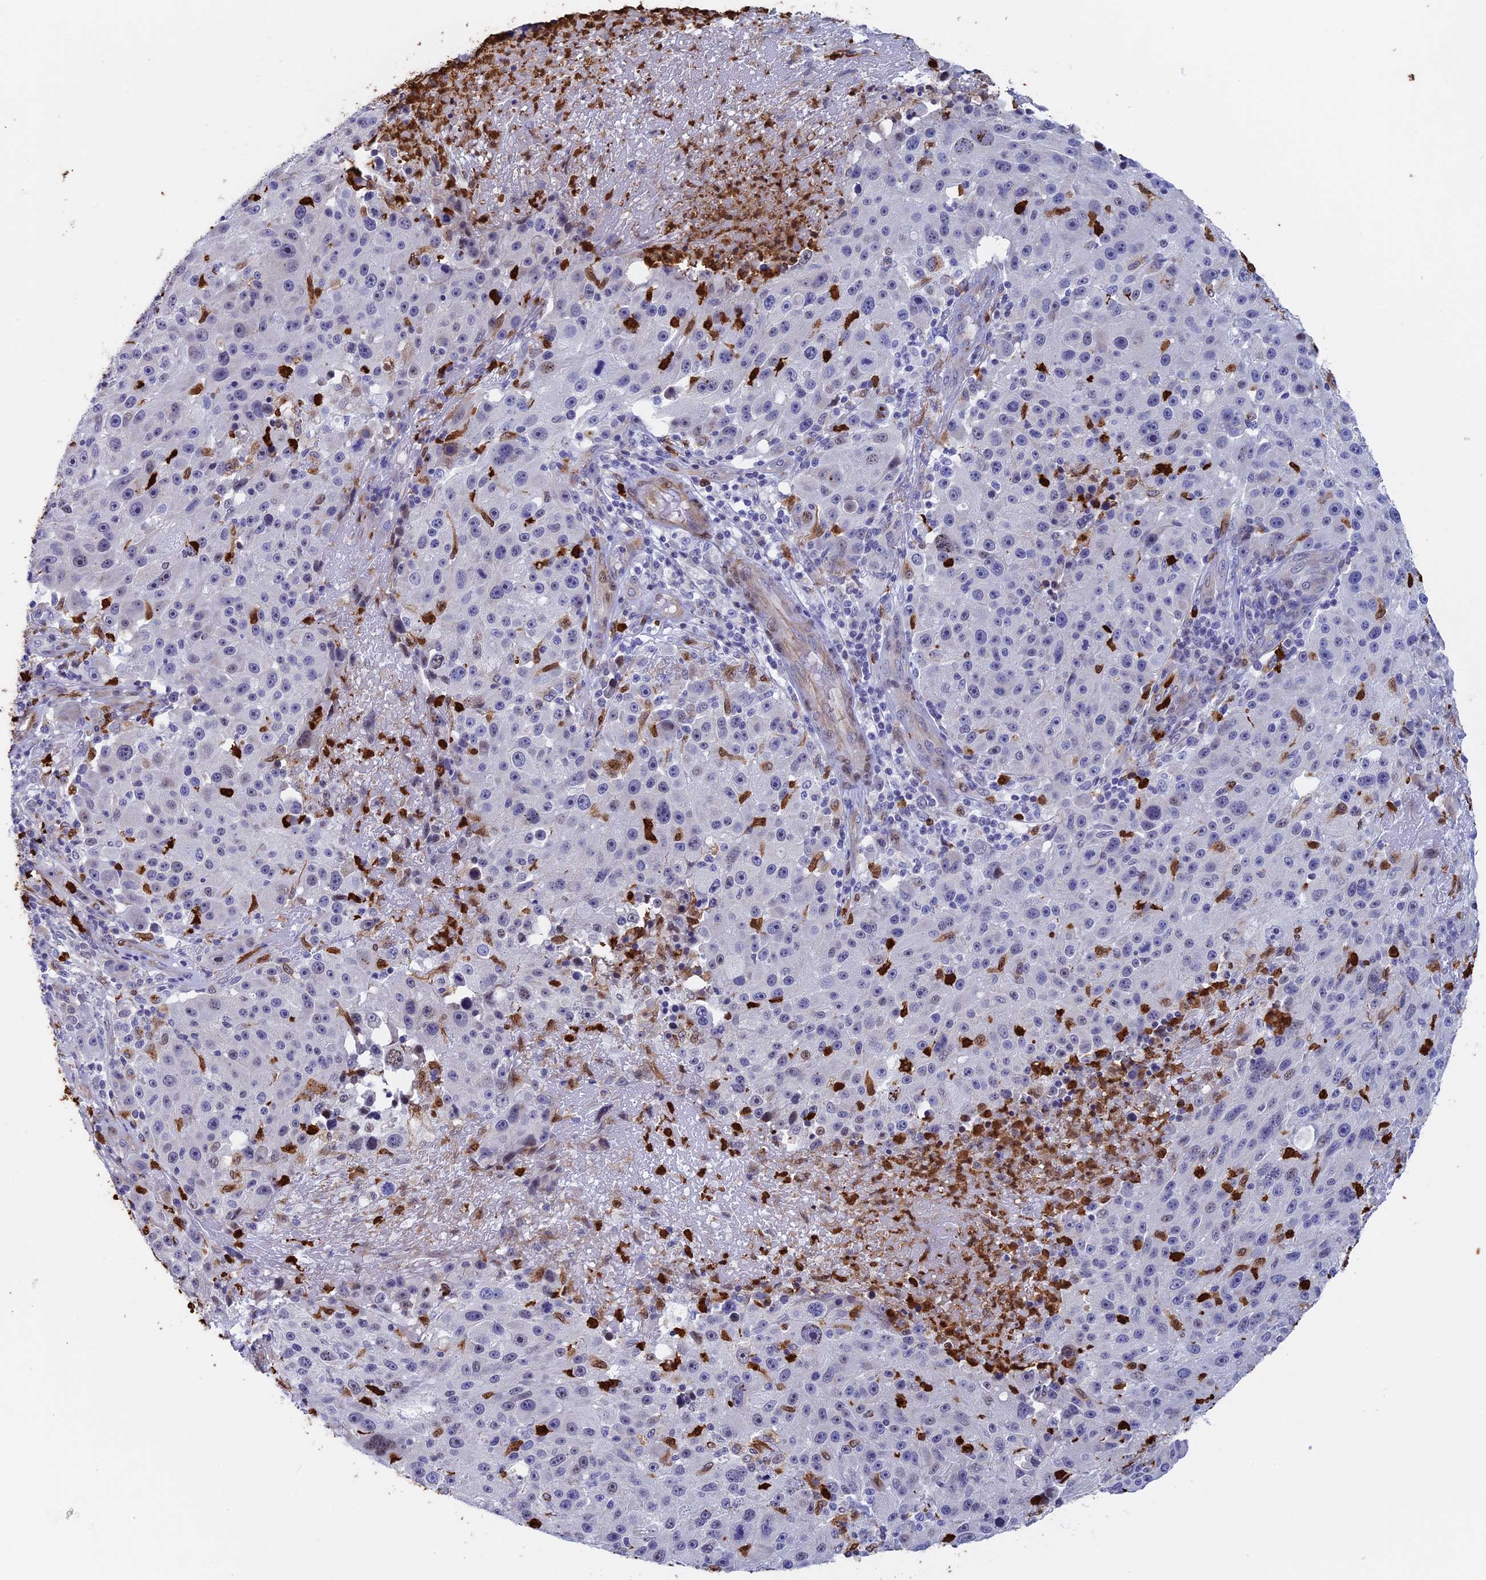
{"staining": {"intensity": "negative", "quantity": "none", "location": "none"}, "tissue": "melanoma", "cell_type": "Tumor cells", "image_type": "cancer", "snomed": [{"axis": "morphology", "description": "Malignant melanoma, NOS"}, {"axis": "topography", "description": "Skin"}], "caption": "IHC of melanoma shows no positivity in tumor cells.", "gene": "SLC26A1", "patient": {"sex": "male", "age": 53}}